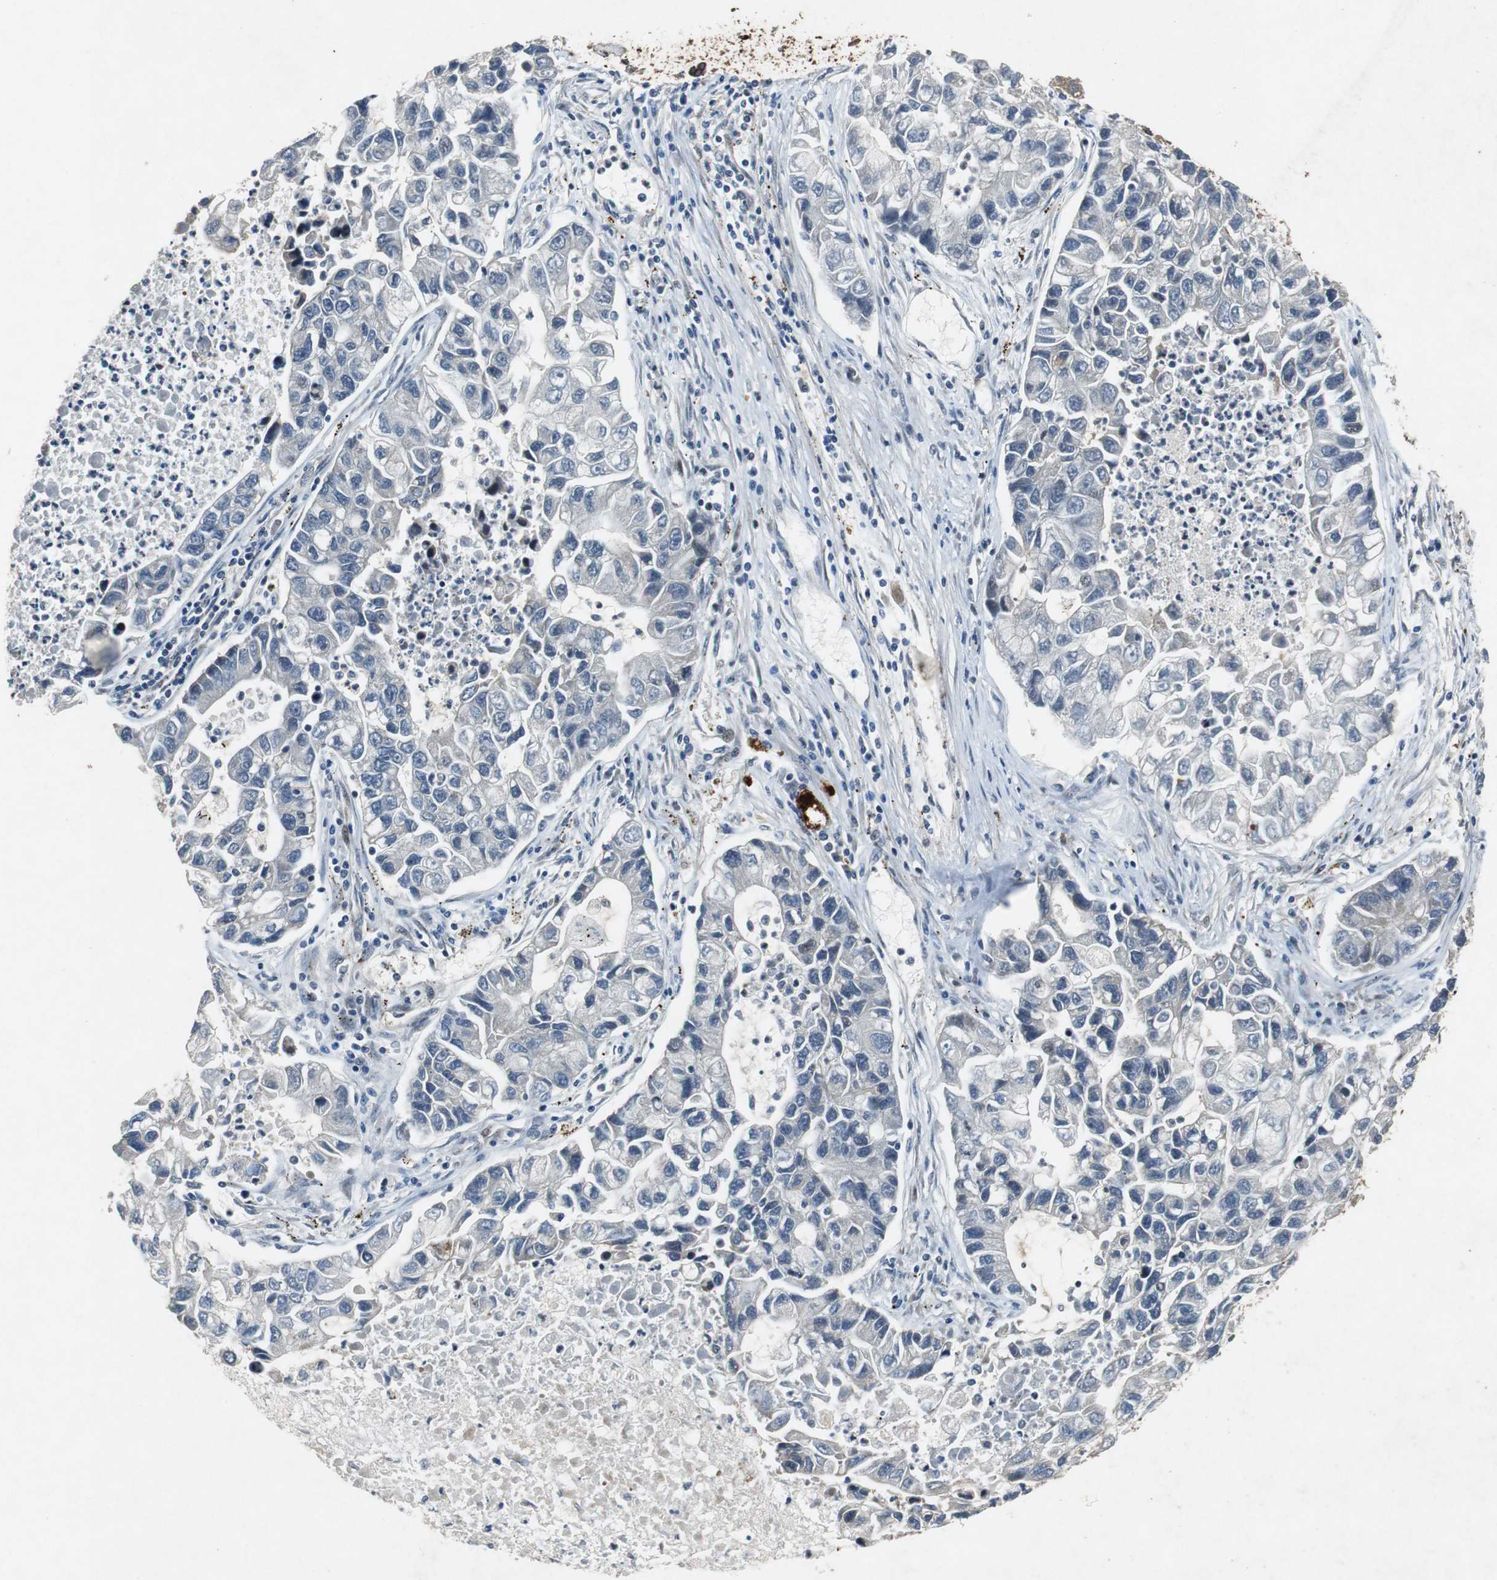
{"staining": {"intensity": "negative", "quantity": "none", "location": "none"}, "tissue": "lung cancer", "cell_type": "Tumor cells", "image_type": "cancer", "snomed": [{"axis": "morphology", "description": "Adenocarcinoma, NOS"}, {"axis": "topography", "description": "Lung"}], "caption": "Image shows no protein staining in tumor cells of lung cancer tissue.", "gene": "TUBA4A", "patient": {"sex": "female", "age": 51}}